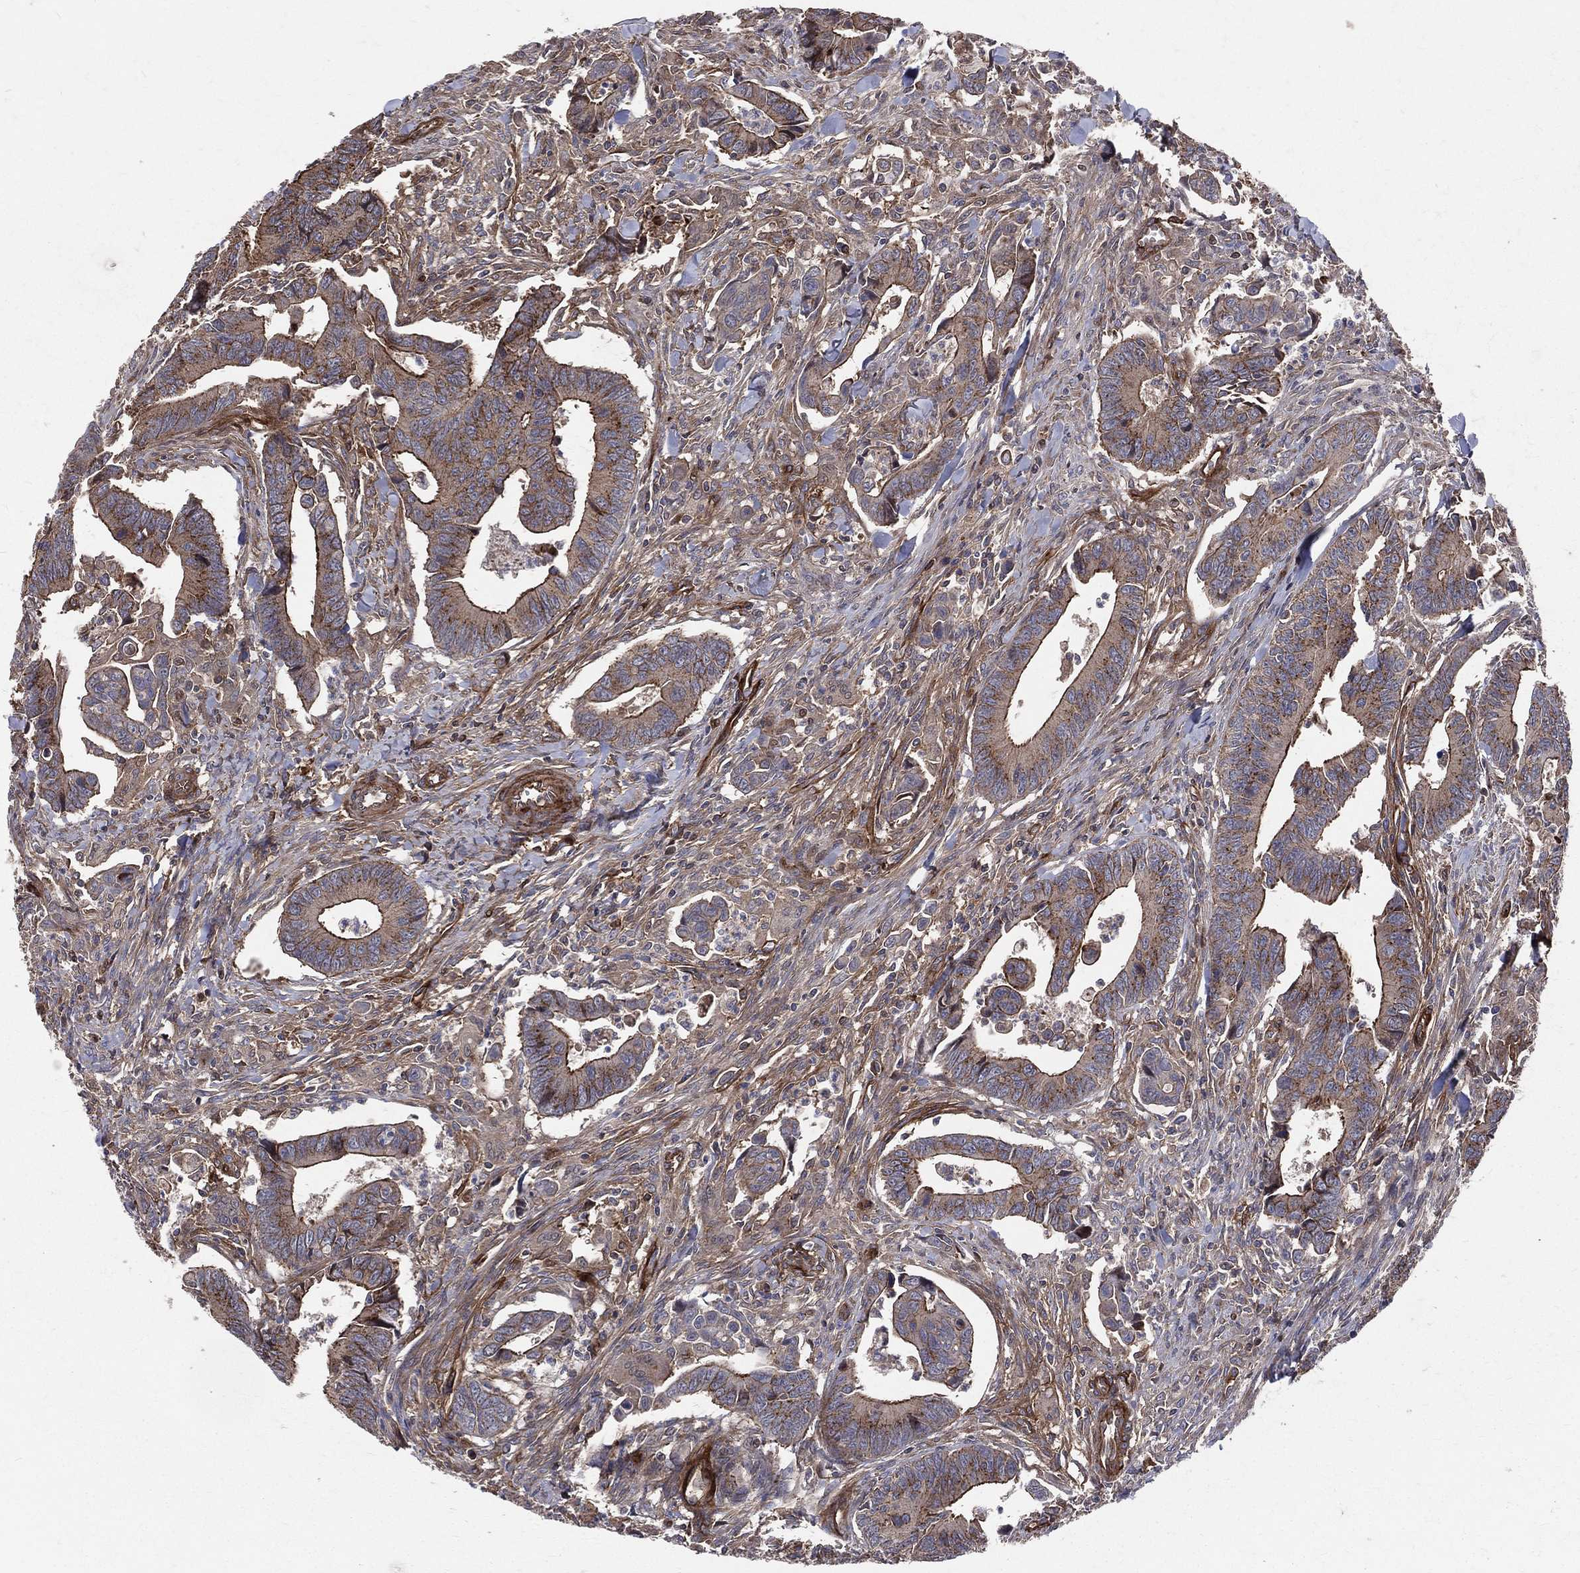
{"staining": {"intensity": "moderate", "quantity": ">75%", "location": "cytoplasmic/membranous"}, "tissue": "colorectal cancer", "cell_type": "Tumor cells", "image_type": "cancer", "snomed": [{"axis": "morphology", "description": "Adenocarcinoma, NOS"}, {"axis": "topography", "description": "Rectum"}], "caption": "Colorectal adenocarcinoma tissue exhibits moderate cytoplasmic/membranous expression in about >75% of tumor cells", "gene": "ENTPD1", "patient": {"sex": "male", "age": 67}}